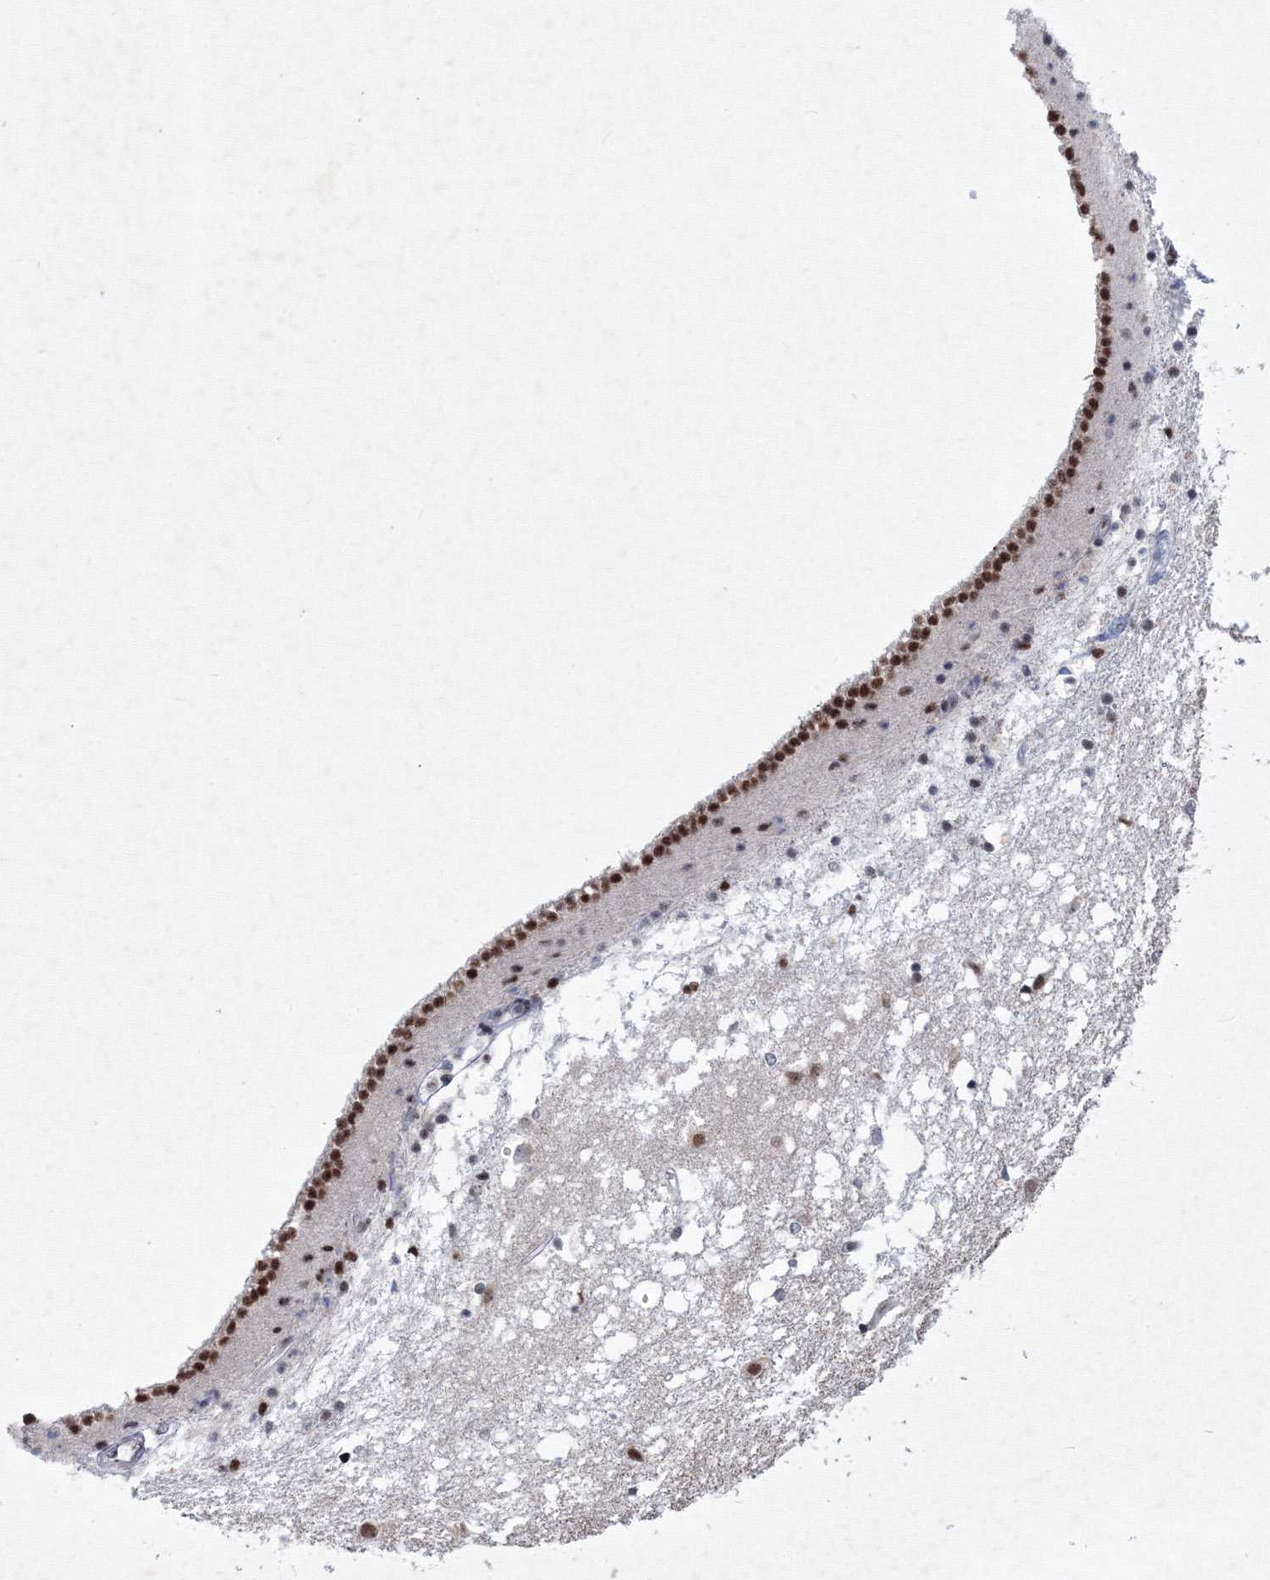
{"staining": {"intensity": "strong", "quantity": "25%-75%", "location": "nuclear"}, "tissue": "caudate", "cell_type": "Glial cells", "image_type": "normal", "snomed": [{"axis": "morphology", "description": "Normal tissue, NOS"}, {"axis": "topography", "description": "Lateral ventricle wall"}], "caption": "A photomicrograph of caudate stained for a protein reveals strong nuclear brown staining in glial cells. The protein is shown in brown color, while the nuclei are stained blue.", "gene": "SF3B6", "patient": {"sex": "male", "age": 45}}